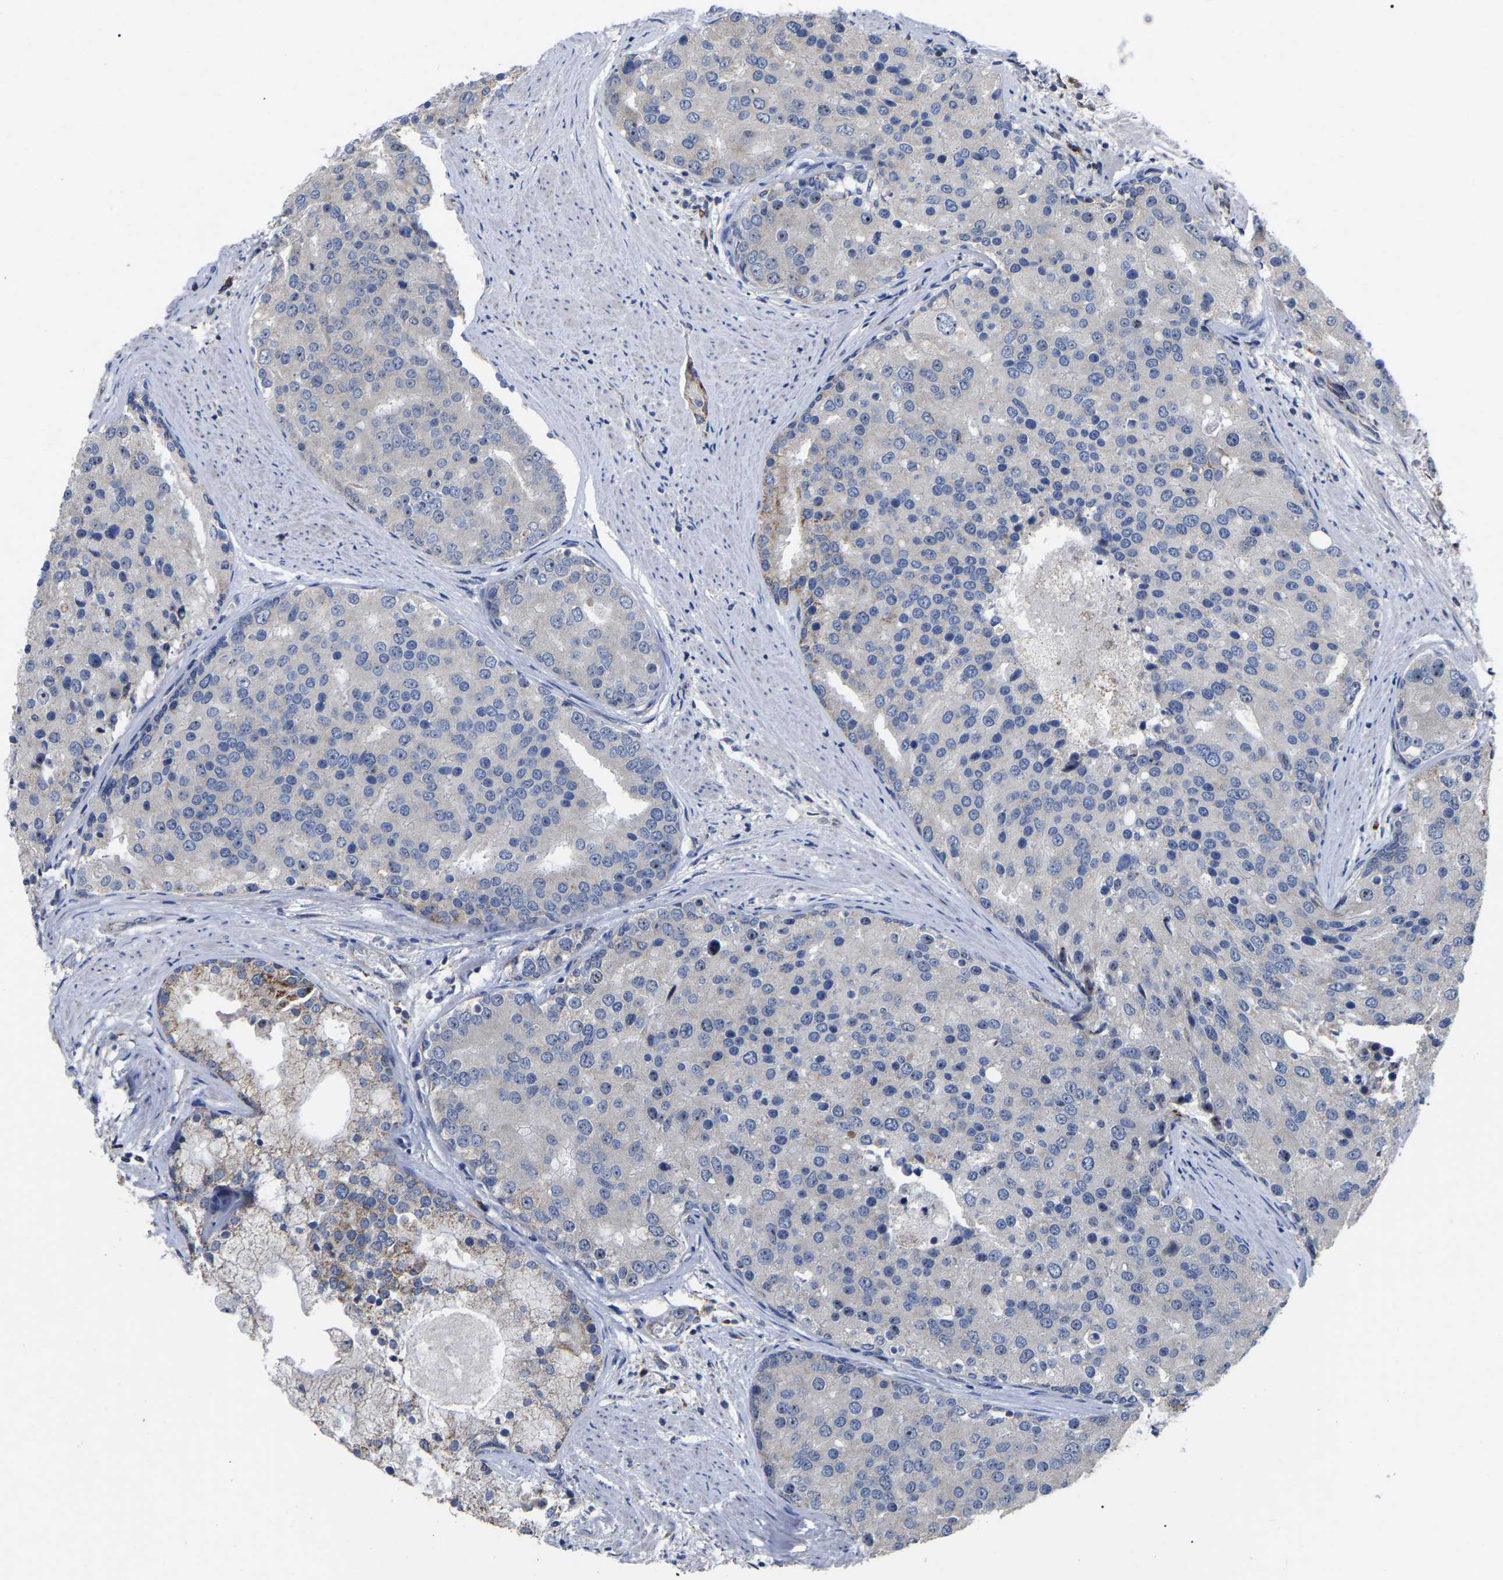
{"staining": {"intensity": "negative", "quantity": "none", "location": "none"}, "tissue": "prostate cancer", "cell_type": "Tumor cells", "image_type": "cancer", "snomed": [{"axis": "morphology", "description": "Adenocarcinoma, High grade"}, {"axis": "topography", "description": "Prostate"}], "caption": "An IHC histopathology image of prostate high-grade adenocarcinoma is shown. There is no staining in tumor cells of prostate high-grade adenocarcinoma.", "gene": "NOP53", "patient": {"sex": "male", "age": 50}}